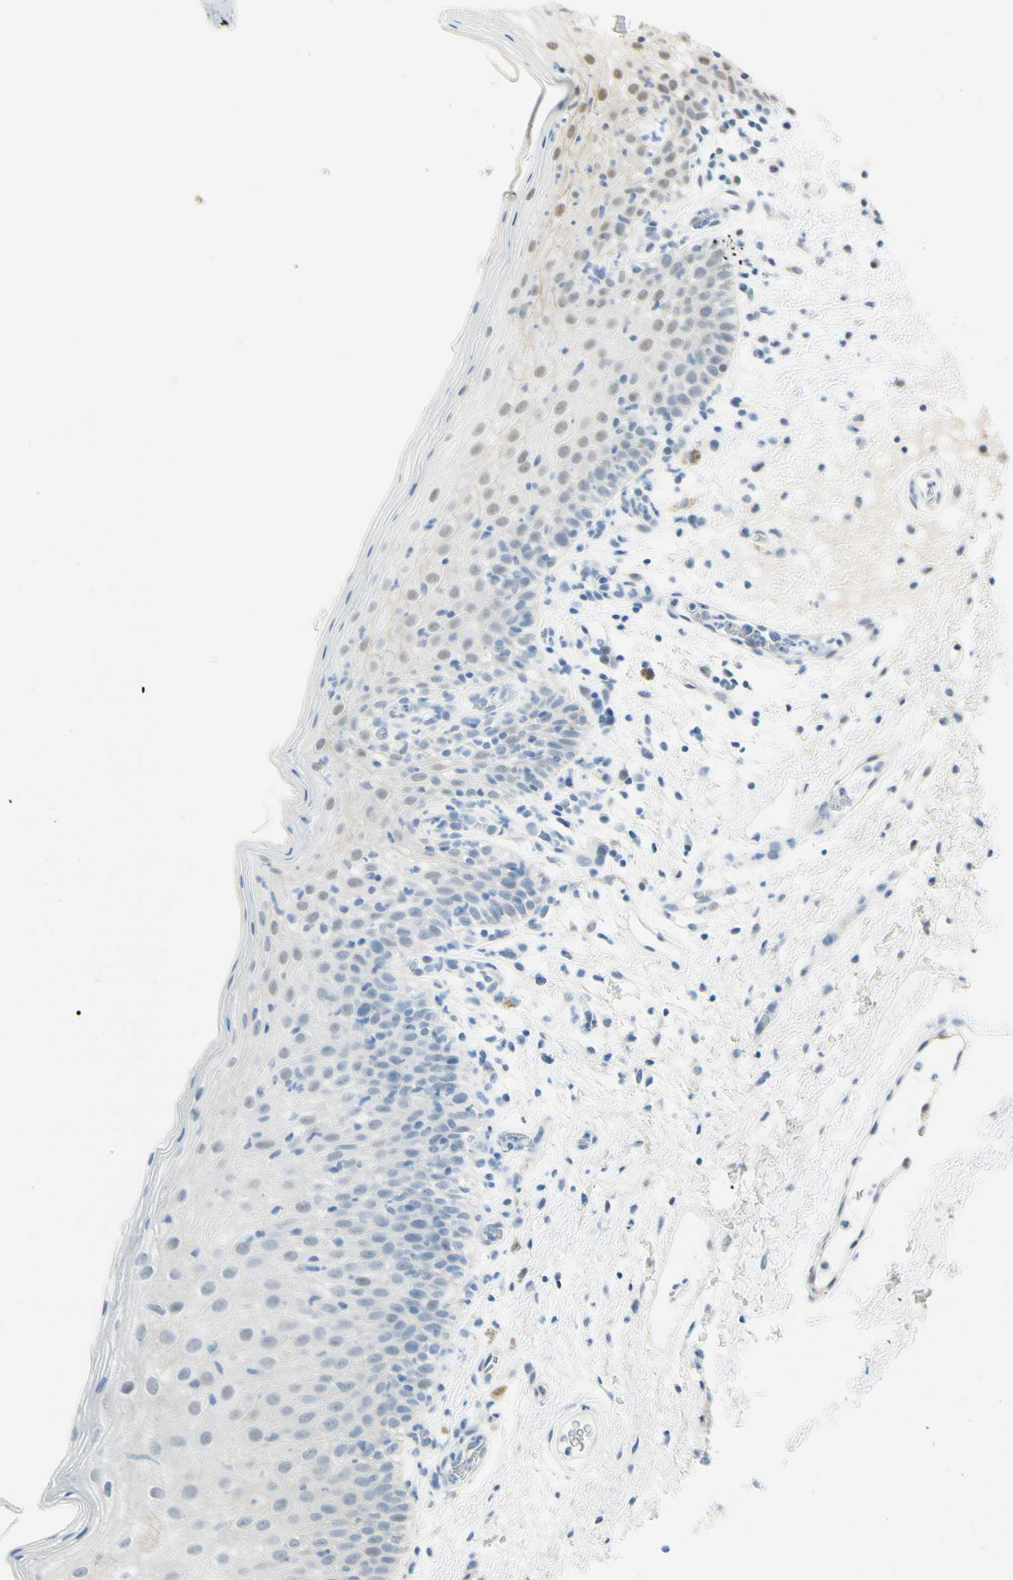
{"staining": {"intensity": "moderate", "quantity": "25%-75%", "location": "nuclear"}, "tissue": "oral mucosa", "cell_type": "Squamous epithelial cells", "image_type": "normal", "snomed": [{"axis": "morphology", "description": "Normal tissue, NOS"}, {"axis": "morphology", "description": "Squamous cell carcinoma, NOS"}, {"axis": "topography", "description": "Skeletal muscle"}, {"axis": "topography", "description": "Oral tissue"}], "caption": "IHC (DAB) staining of benign human oral mucosa exhibits moderate nuclear protein staining in approximately 25%-75% of squamous epithelial cells. The staining was performed using DAB, with brown indicating positive protein expression. Nuclei are stained blue with hematoxylin.", "gene": "HSF1", "patient": {"sex": "male", "age": 71}}